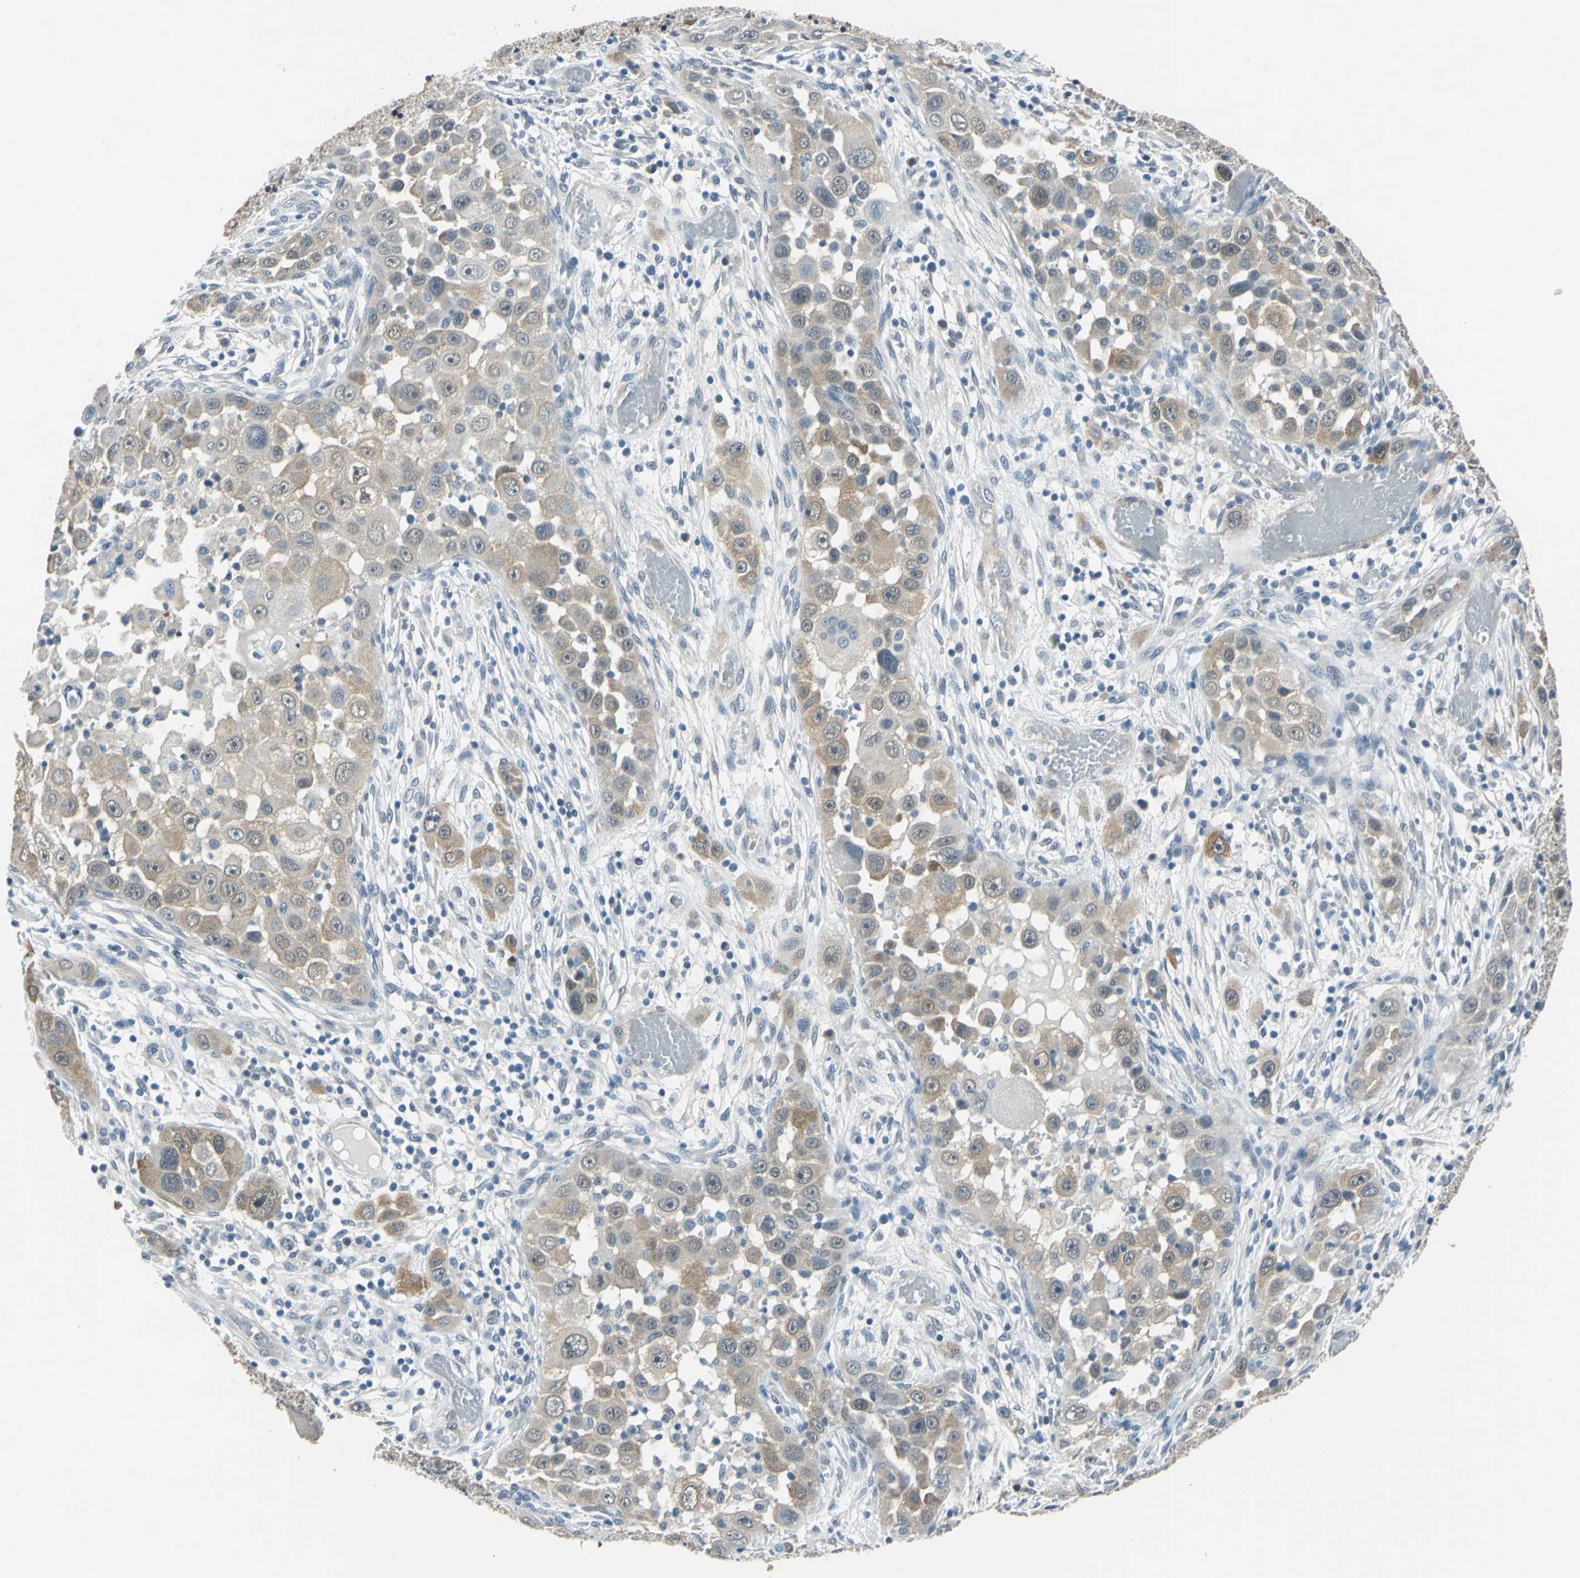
{"staining": {"intensity": "moderate", "quantity": ">75%", "location": "cytoplasmic/membranous"}, "tissue": "head and neck cancer", "cell_type": "Tumor cells", "image_type": "cancer", "snomed": [{"axis": "morphology", "description": "Carcinoma, NOS"}, {"axis": "topography", "description": "Head-Neck"}], "caption": "High-magnification brightfield microscopy of carcinoma (head and neck) stained with DAB (brown) and counterstained with hematoxylin (blue). tumor cells exhibit moderate cytoplasmic/membranous expression is seen in about>75% of cells.", "gene": "FKBP4", "patient": {"sex": "male", "age": 87}}